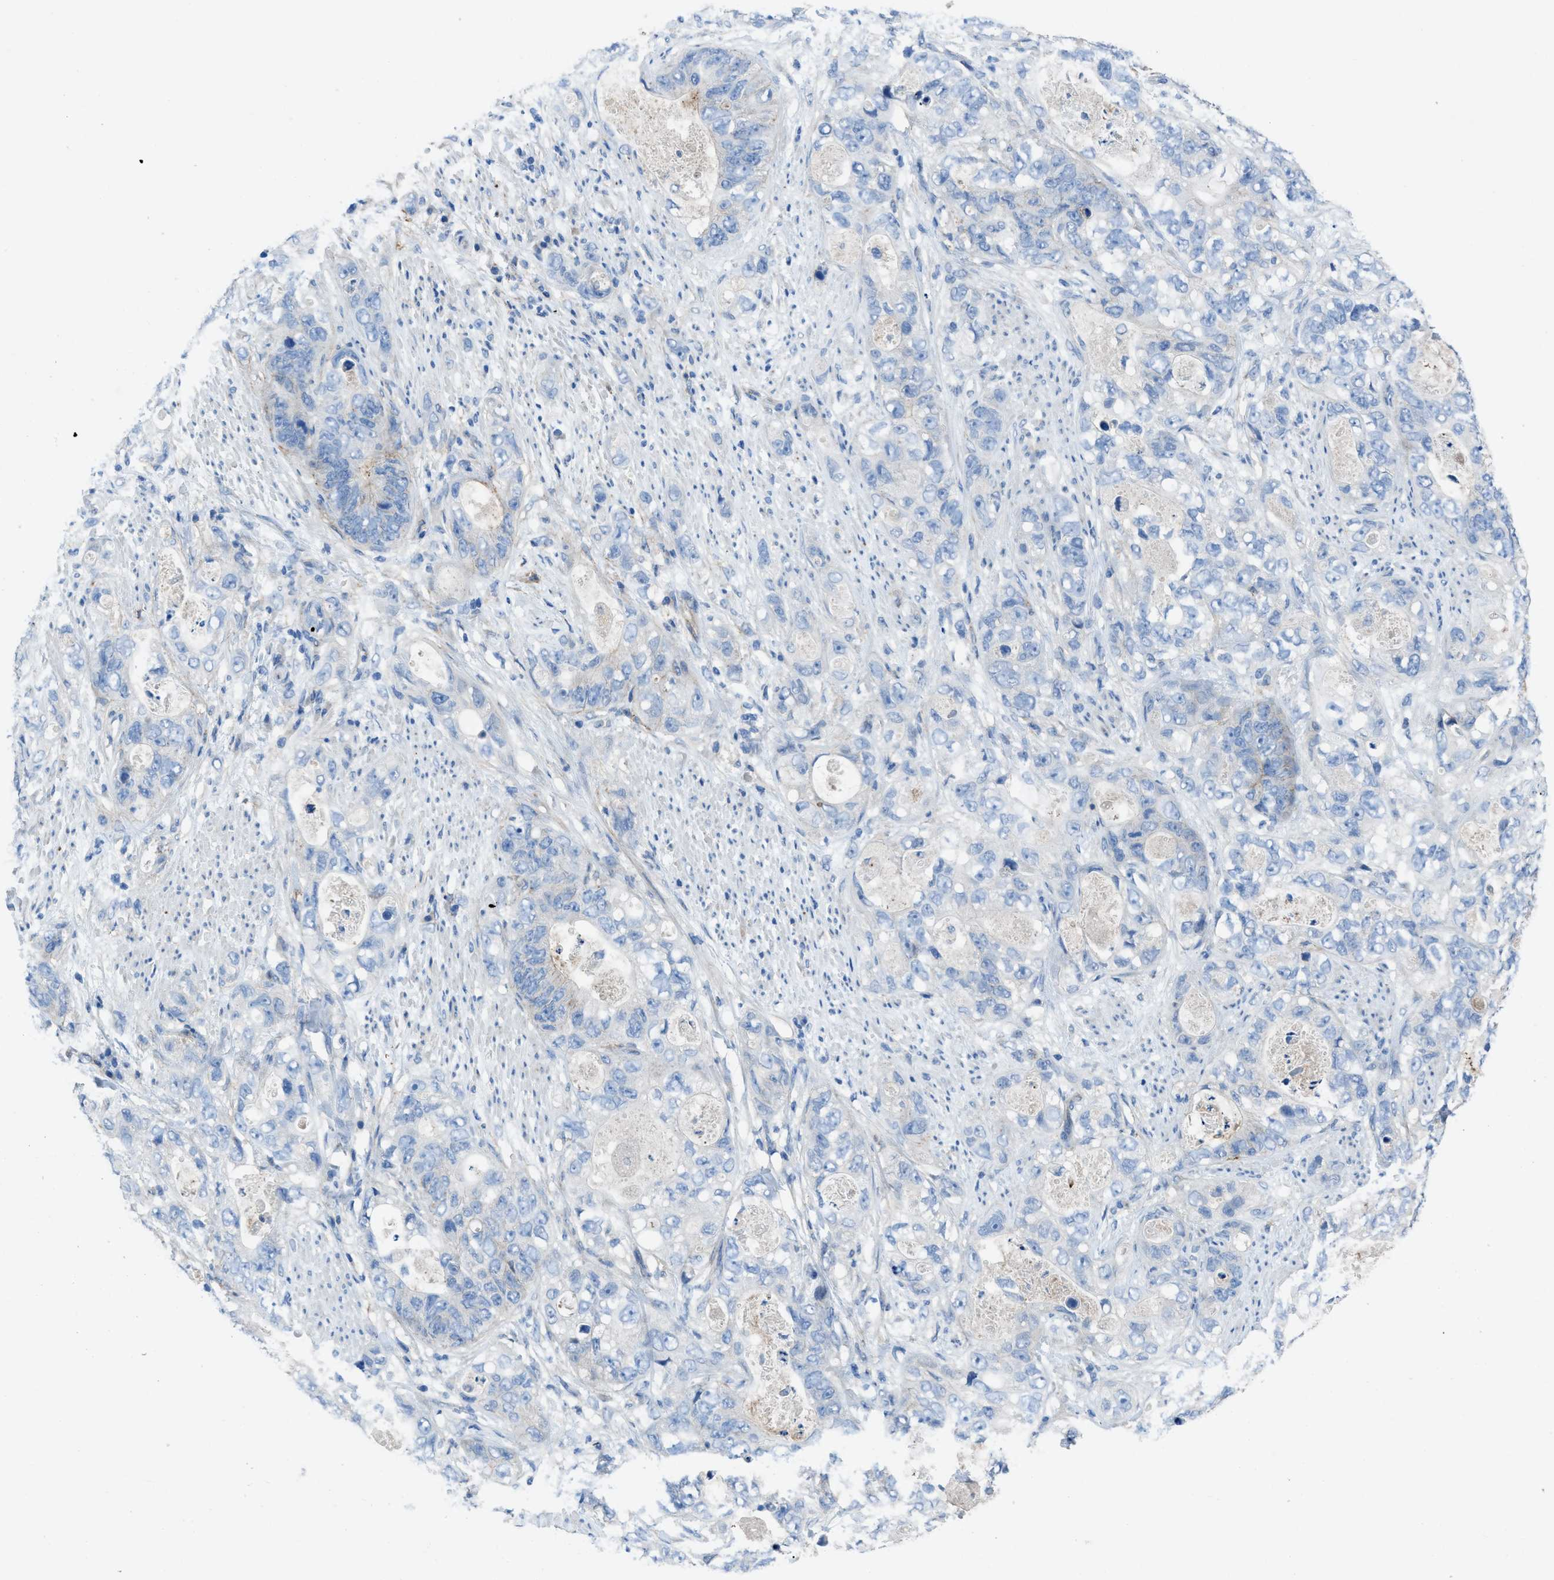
{"staining": {"intensity": "negative", "quantity": "none", "location": "none"}, "tissue": "stomach cancer", "cell_type": "Tumor cells", "image_type": "cancer", "snomed": [{"axis": "morphology", "description": "Adenocarcinoma, NOS"}, {"axis": "topography", "description": "Stomach"}], "caption": "Histopathology image shows no significant protein positivity in tumor cells of stomach adenocarcinoma.", "gene": "PTGFRN", "patient": {"sex": "female", "age": 89}}